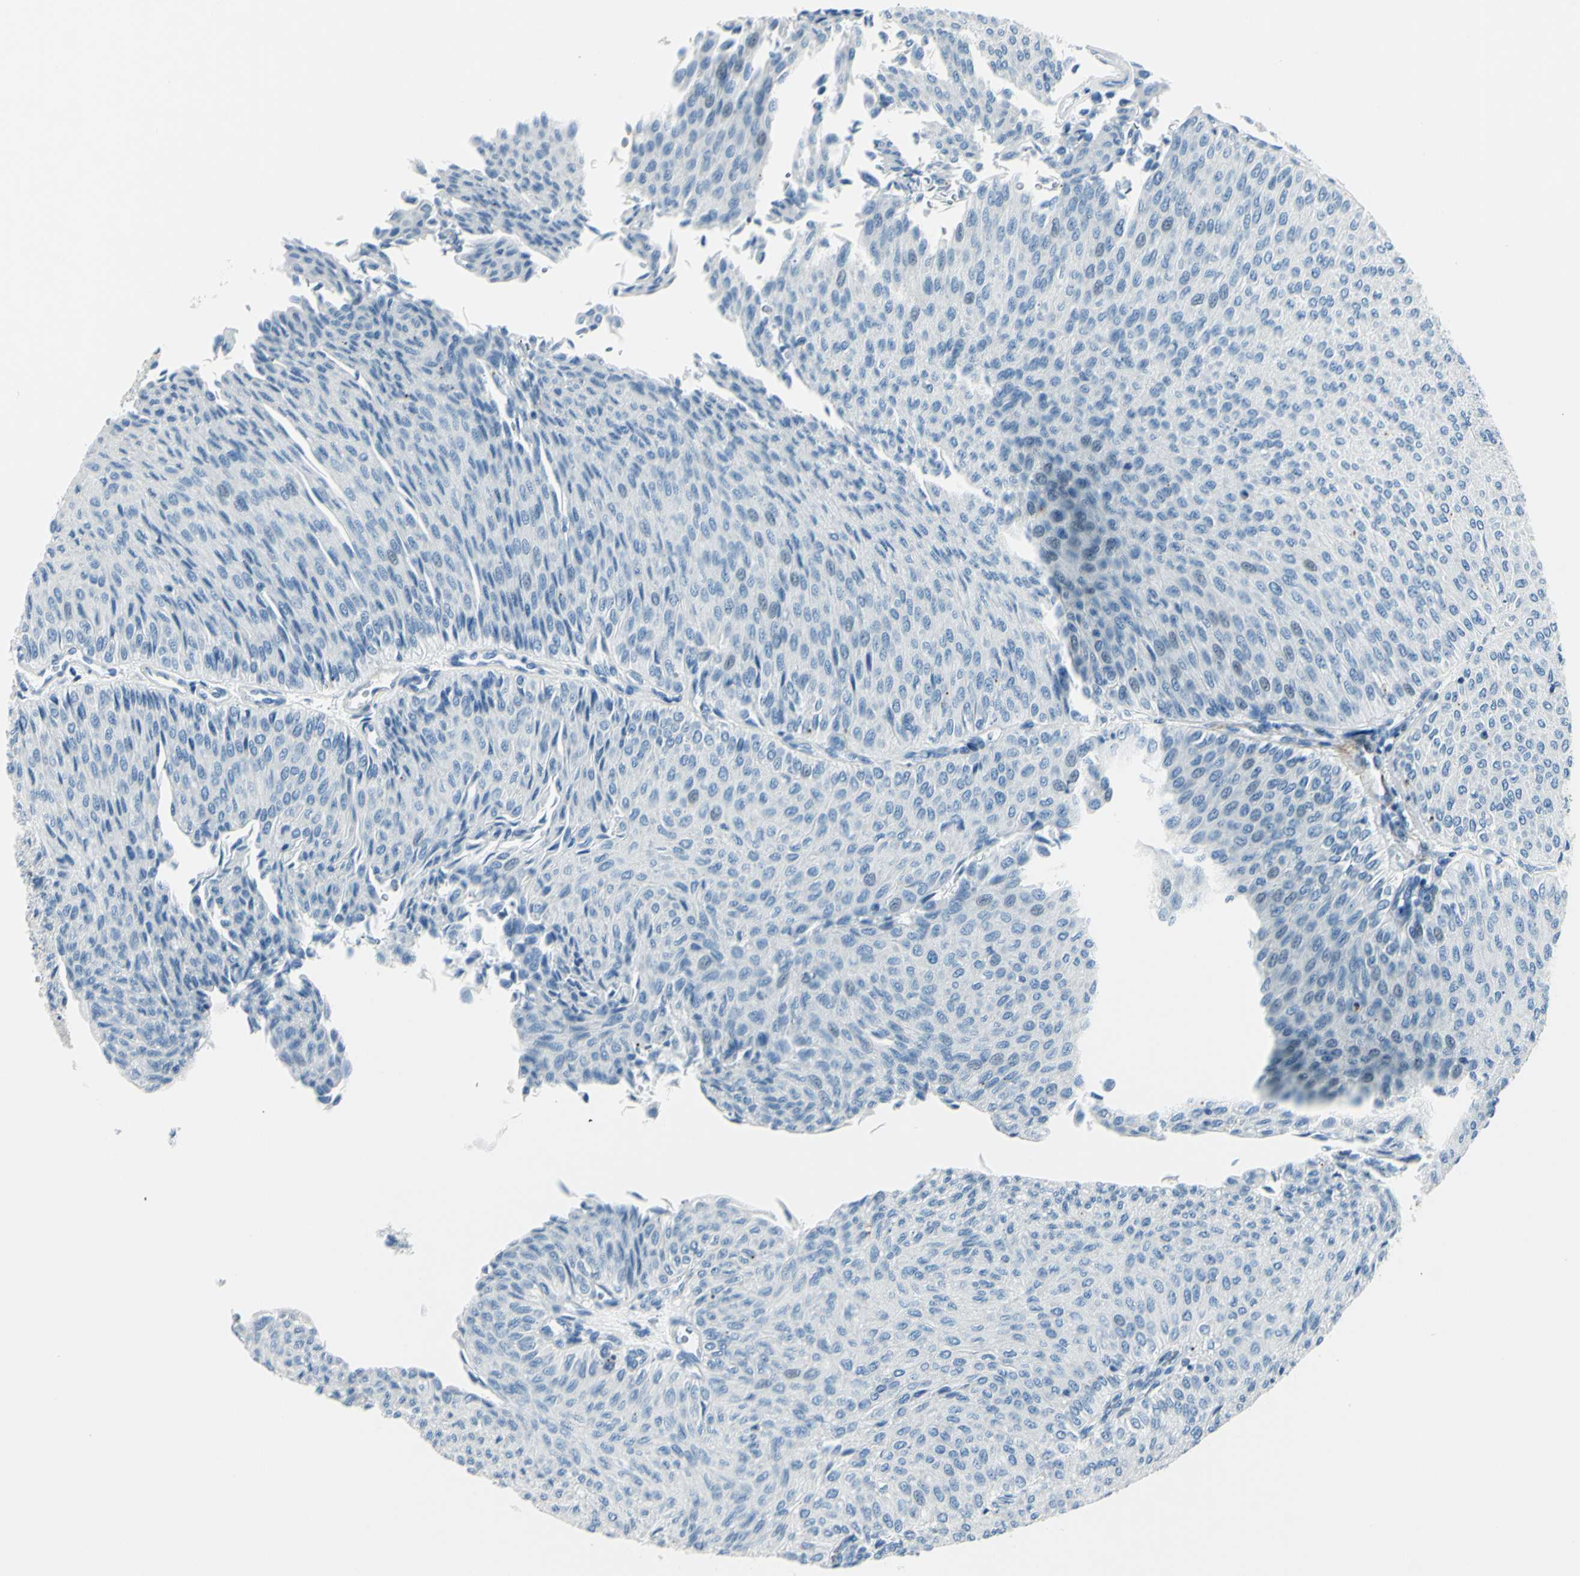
{"staining": {"intensity": "negative", "quantity": "none", "location": "none"}, "tissue": "urothelial cancer", "cell_type": "Tumor cells", "image_type": "cancer", "snomed": [{"axis": "morphology", "description": "Urothelial carcinoma, Low grade"}, {"axis": "topography", "description": "Urinary bladder"}], "caption": "A high-resolution photomicrograph shows immunohistochemistry (IHC) staining of urothelial cancer, which exhibits no significant positivity in tumor cells.", "gene": "CDH15", "patient": {"sex": "male", "age": 78}}